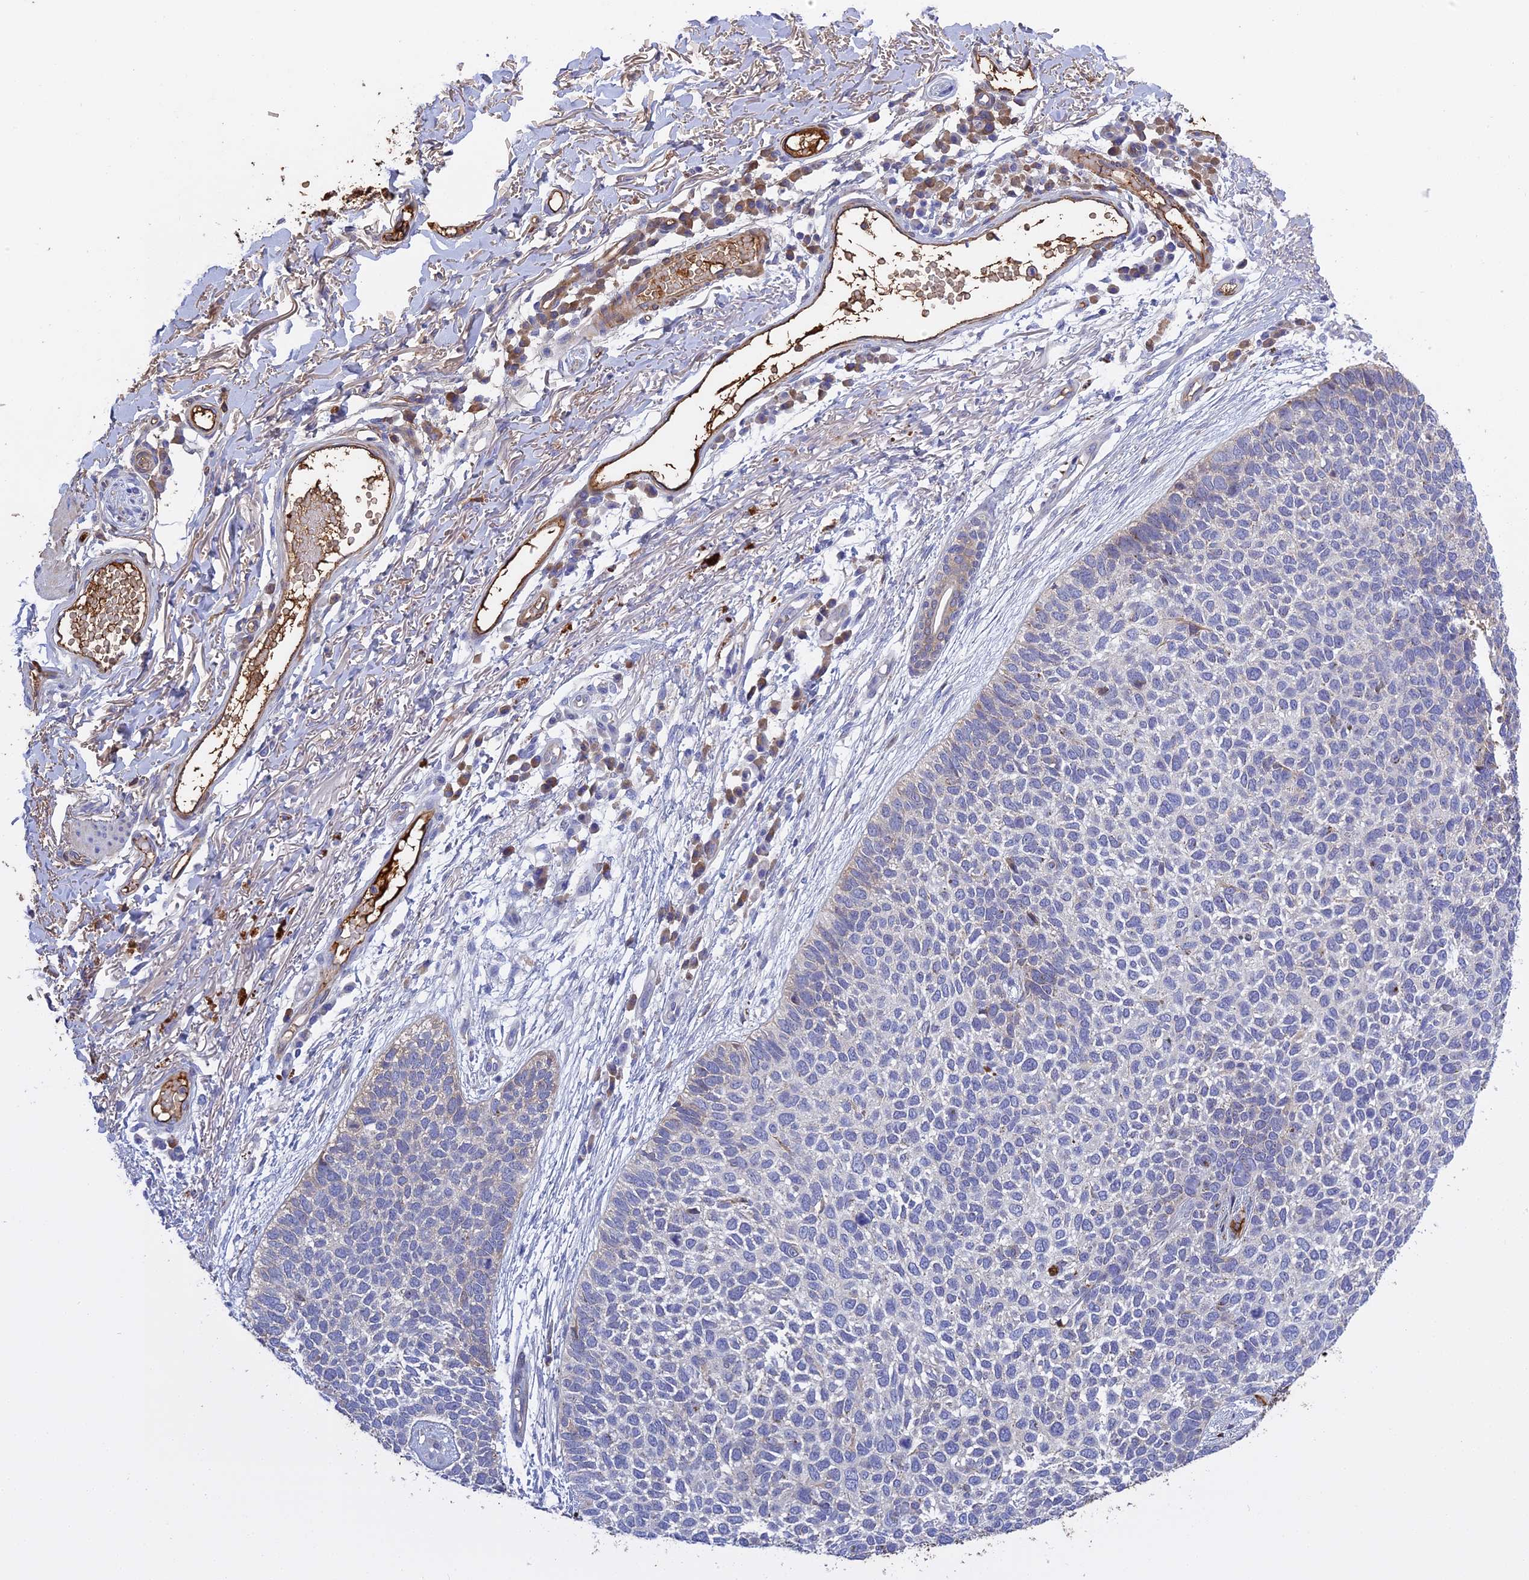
{"staining": {"intensity": "negative", "quantity": "none", "location": "none"}, "tissue": "skin cancer", "cell_type": "Tumor cells", "image_type": "cancer", "snomed": [{"axis": "morphology", "description": "Basal cell carcinoma"}, {"axis": "topography", "description": "Skin"}], "caption": "Photomicrograph shows no protein staining in tumor cells of skin cancer (basal cell carcinoma) tissue. Brightfield microscopy of IHC stained with DAB (brown) and hematoxylin (blue), captured at high magnification.", "gene": "PZP", "patient": {"sex": "female", "age": 84}}